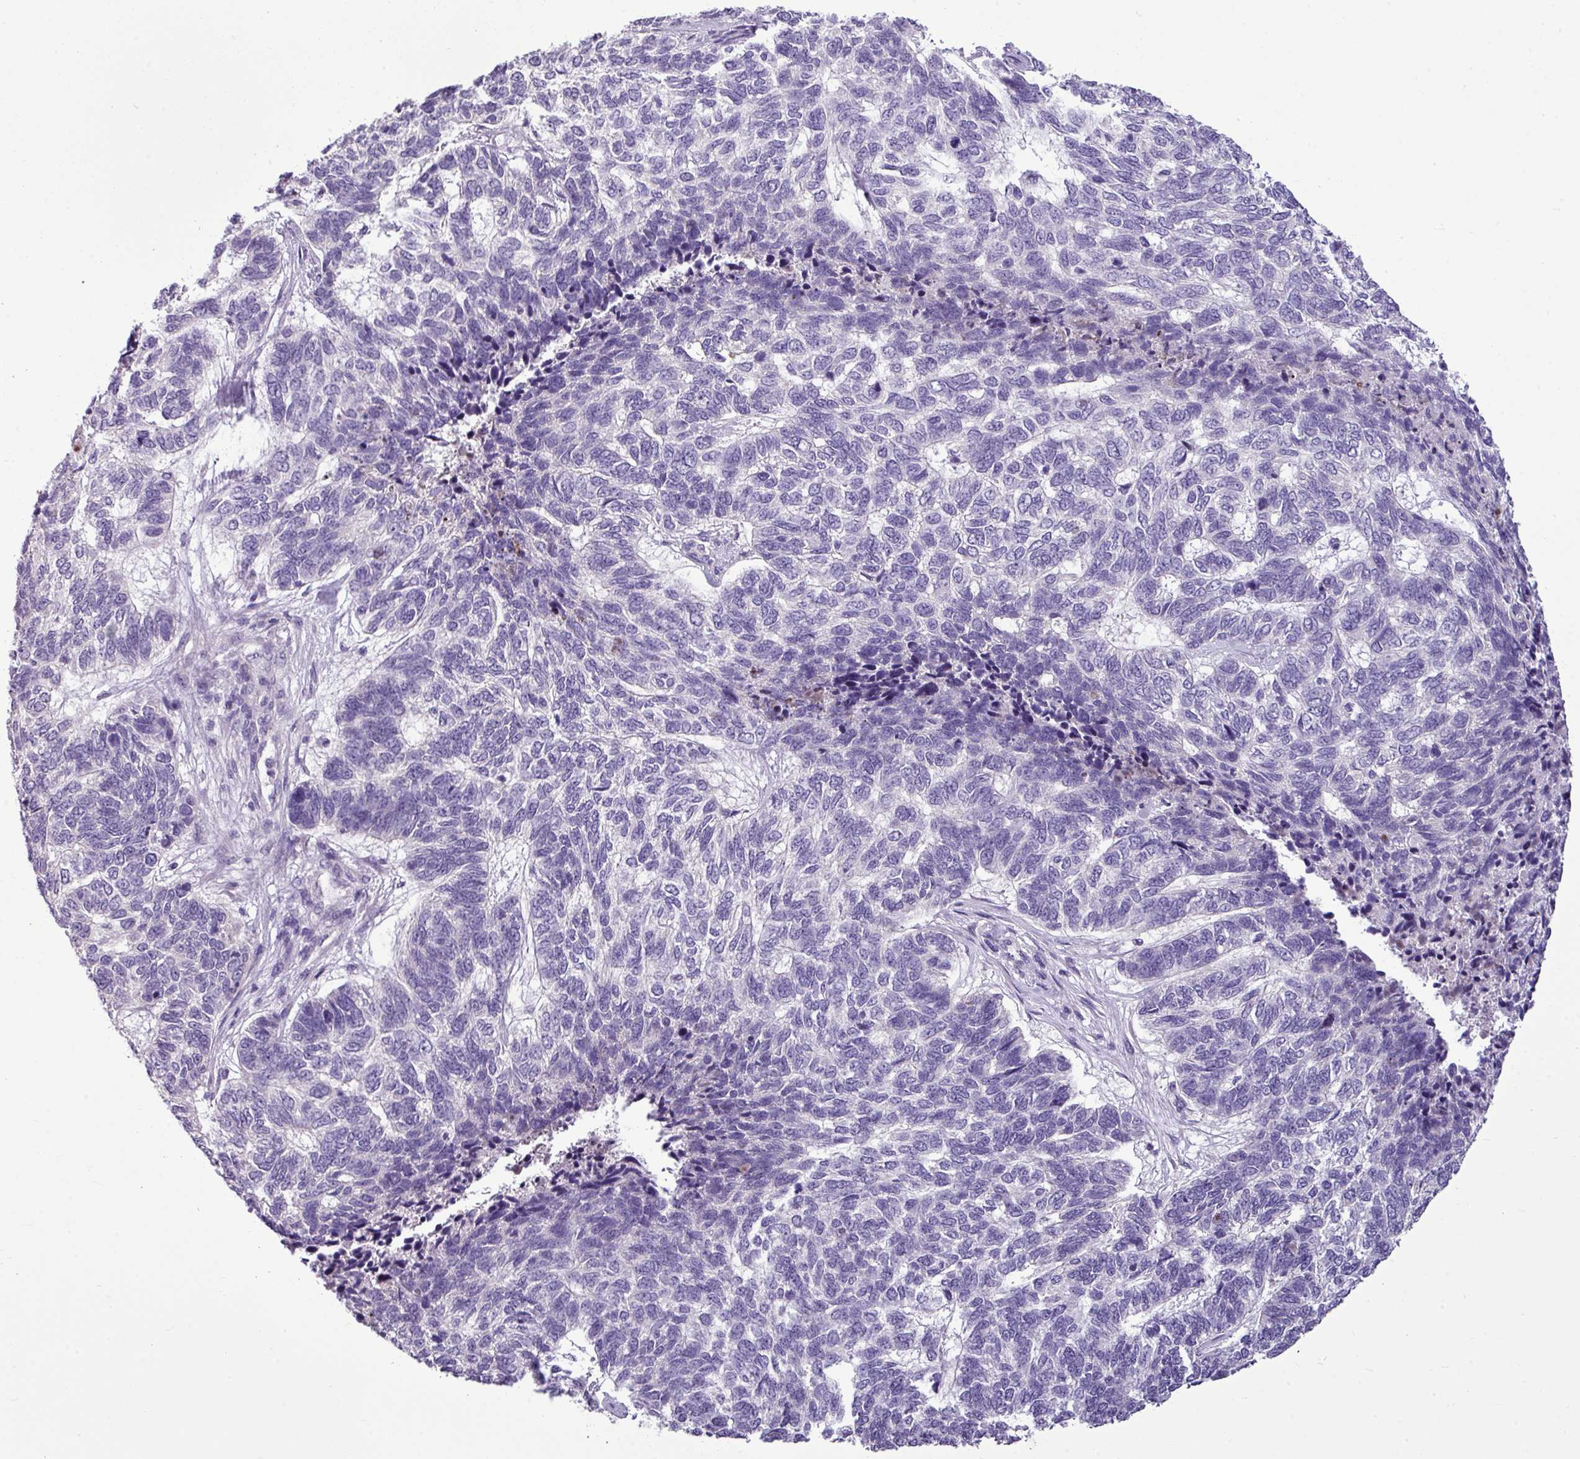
{"staining": {"intensity": "negative", "quantity": "none", "location": "none"}, "tissue": "skin cancer", "cell_type": "Tumor cells", "image_type": "cancer", "snomed": [{"axis": "morphology", "description": "Basal cell carcinoma"}, {"axis": "topography", "description": "Skin"}], "caption": "Basal cell carcinoma (skin) was stained to show a protein in brown. There is no significant positivity in tumor cells.", "gene": "IL17A", "patient": {"sex": "female", "age": 65}}